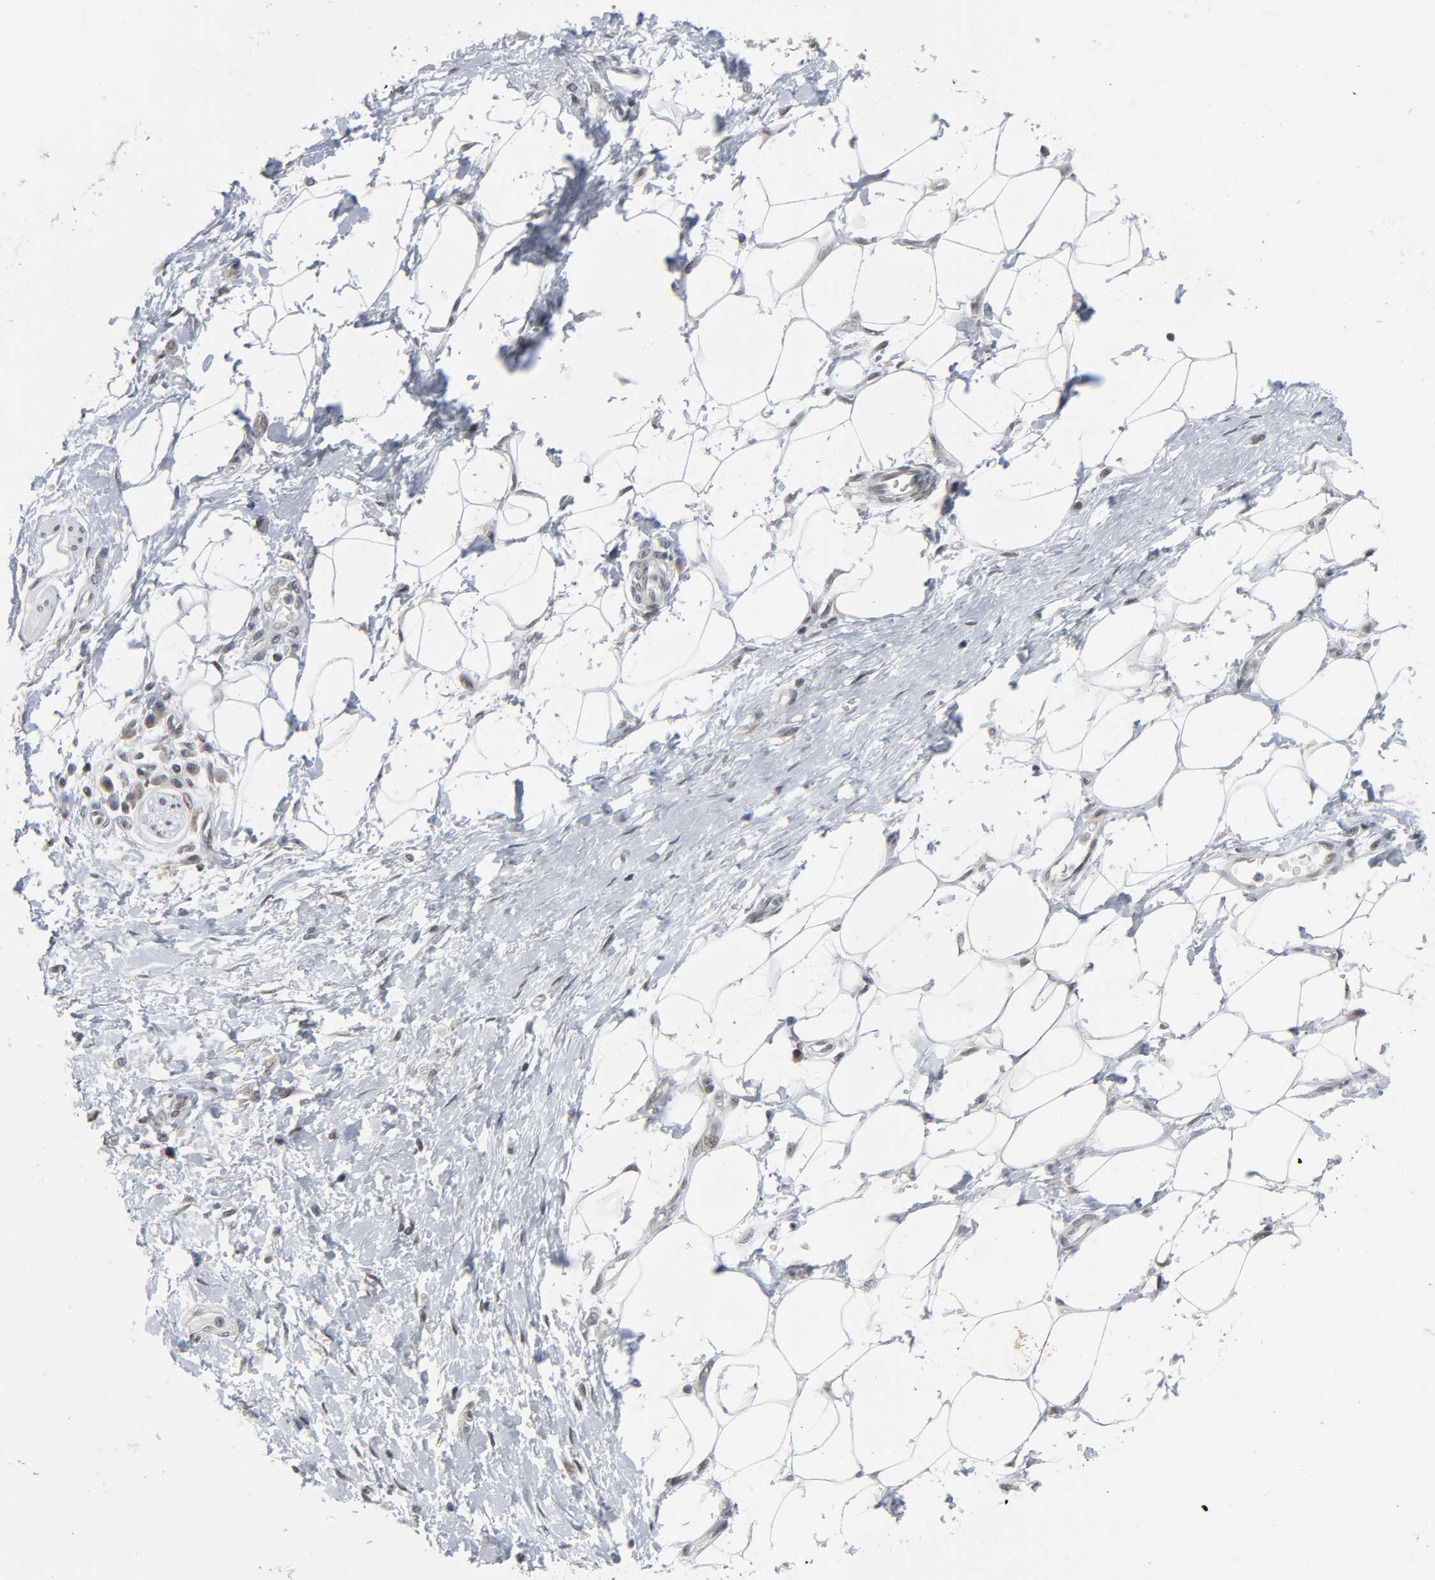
{"staining": {"intensity": "negative", "quantity": "none", "location": "none"}, "tissue": "adipose tissue", "cell_type": "Adipocytes", "image_type": "normal", "snomed": [{"axis": "morphology", "description": "Normal tissue, NOS"}, {"axis": "morphology", "description": "Urothelial carcinoma, High grade"}, {"axis": "topography", "description": "Vascular tissue"}, {"axis": "topography", "description": "Urinary bladder"}], "caption": "This is a micrograph of IHC staining of unremarkable adipose tissue, which shows no expression in adipocytes.", "gene": "MUC1", "patient": {"sex": "female", "age": 56}}